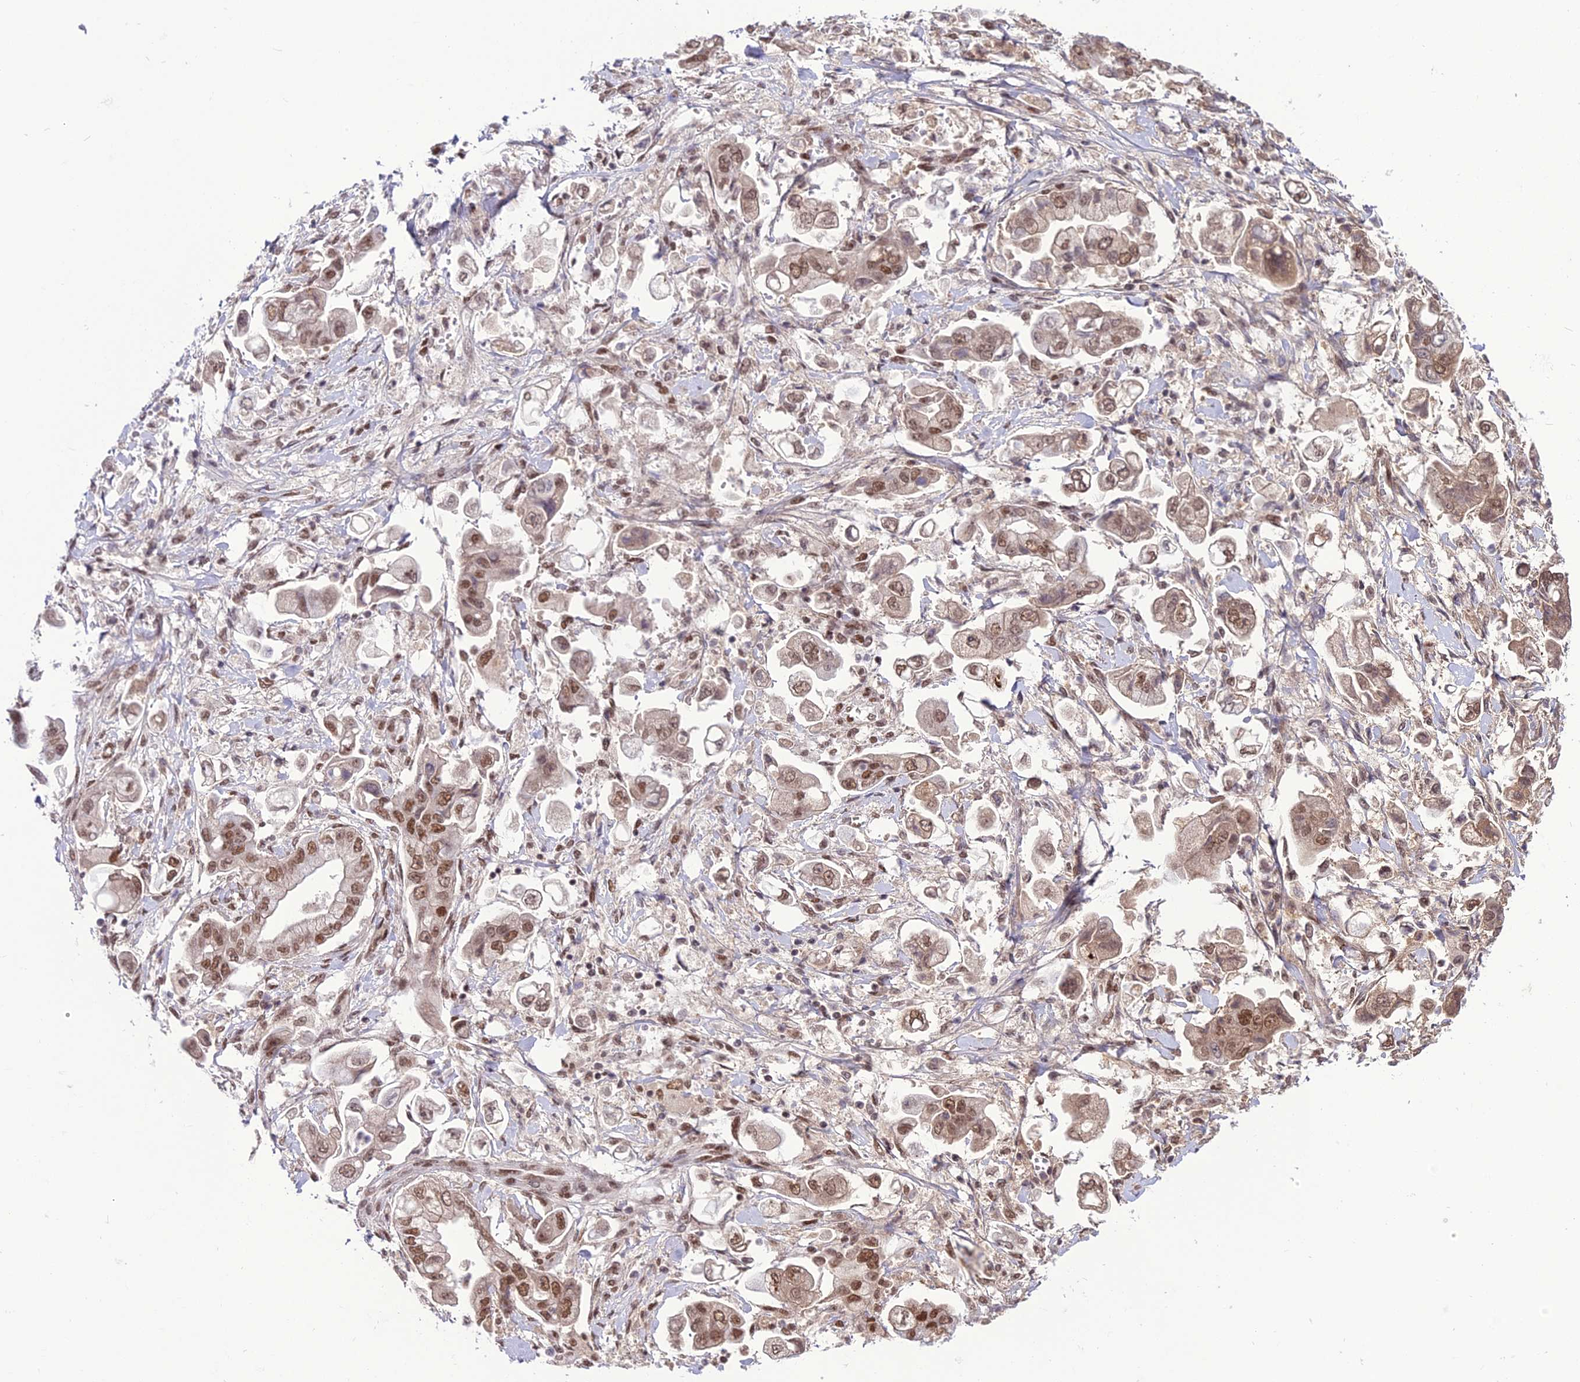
{"staining": {"intensity": "moderate", "quantity": ">75%", "location": "nuclear"}, "tissue": "stomach cancer", "cell_type": "Tumor cells", "image_type": "cancer", "snomed": [{"axis": "morphology", "description": "Adenocarcinoma, NOS"}, {"axis": "topography", "description": "Stomach"}], "caption": "This is an image of immunohistochemistry (IHC) staining of stomach adenocarcinoma, which shows moderate expression in the nuclear of tumor cells.", "gene": "RBM12", "patient": {"sex": "male", "age": 62}}